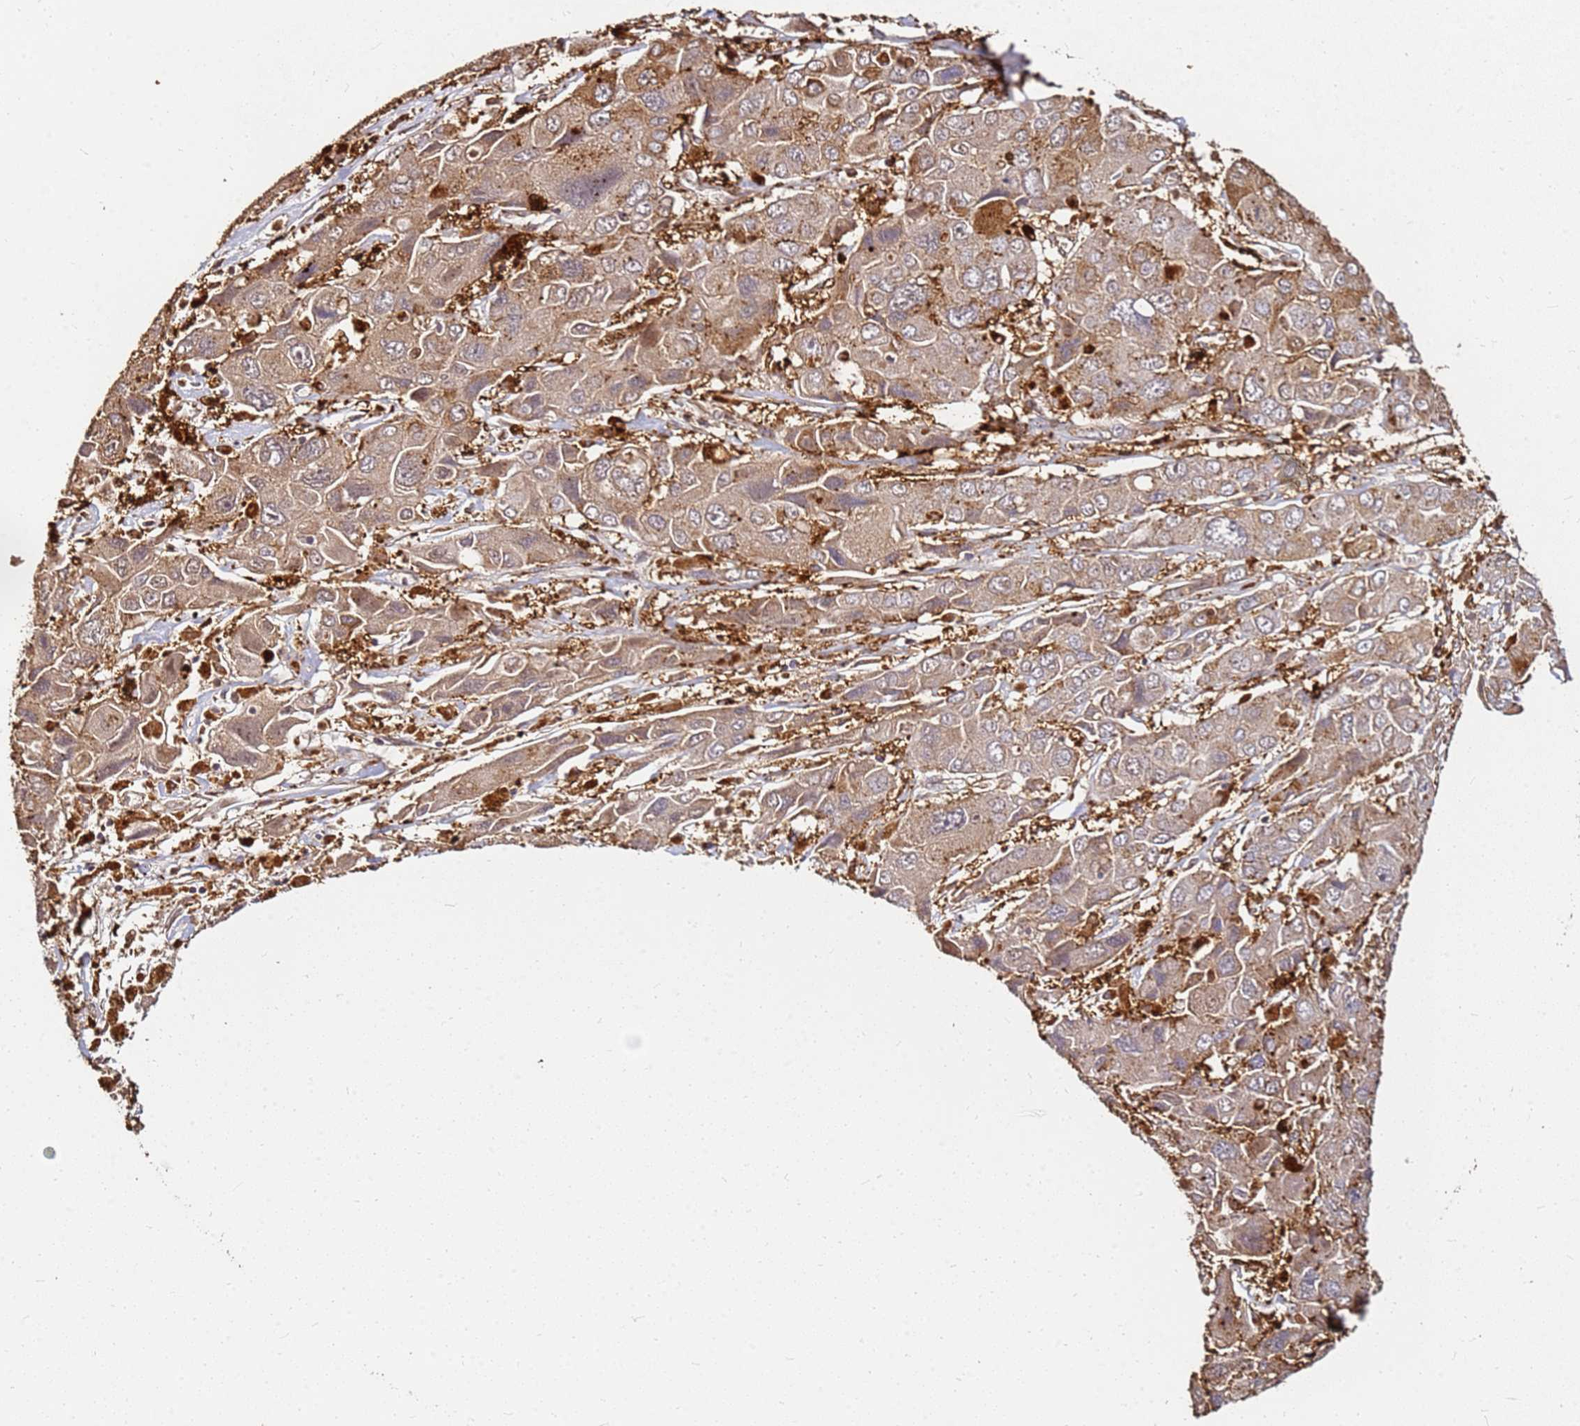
{"staining": {"intensity": "moderate", "quantity": ">75%", "location": "cytoplasmic/membranous"}, "tissue": "liver cancer", "cell_type": "Tumor cells", "image_type": "cancer", "snomed": [{"axis": "morphology", "description": "Cholangiocarcinoma"}, {"axis": "topography", "description": "Liver"}], "caption": "Liver cholangiocarcinoma stained with DAB immunohistochemistry (IHC) shows medium levels of moderate cytoplasmic/membranous positivity in approximately >75% of tumor cells. The protein of interest is shown in brown color, while the nuclei are stained blue.", "gene": "DVL3", "patient": {"sex": "male", "age": 67}}